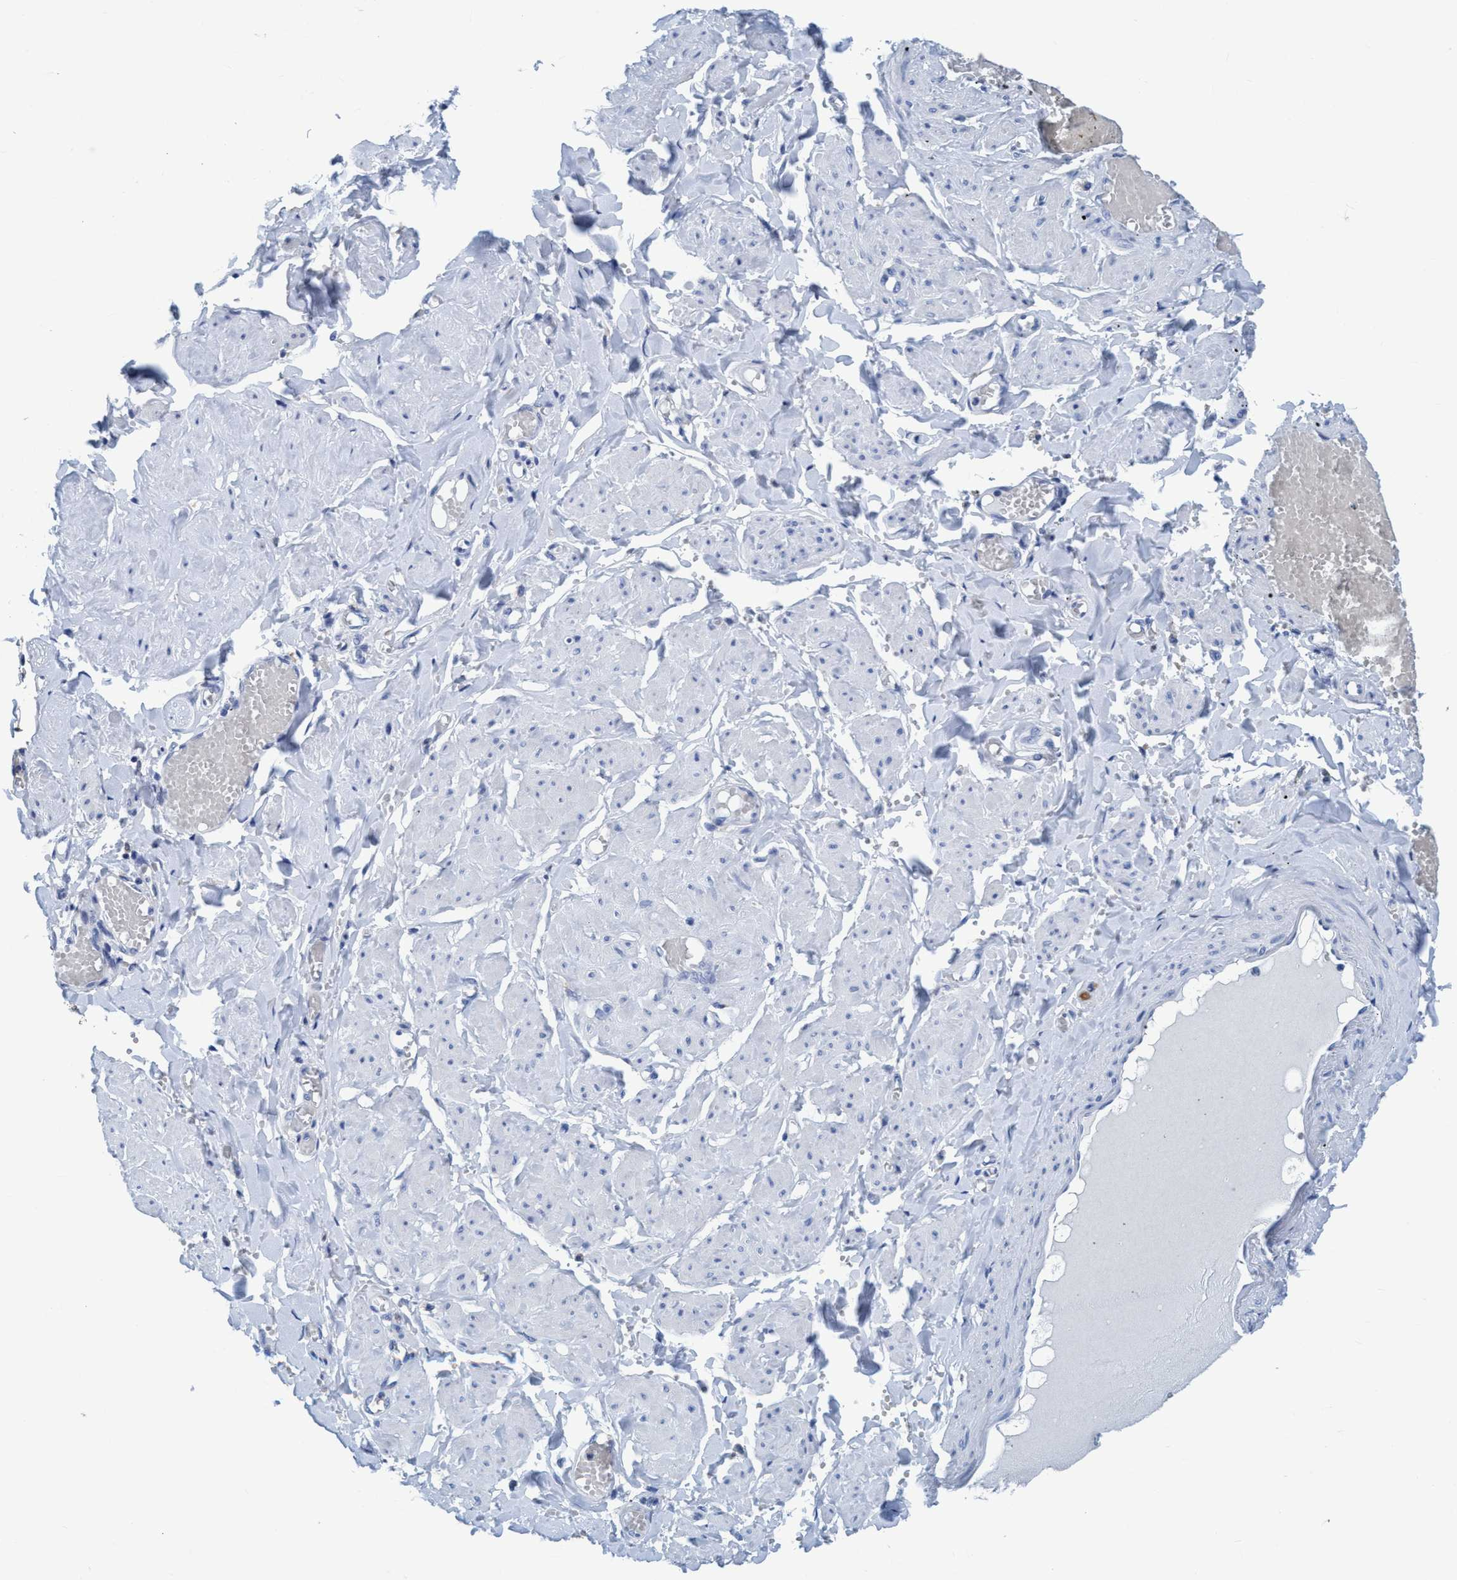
{"staining": {"intensity": "negative", "quantity": "none", "location": "none"}, "tissue": "adipose tissue", "cell_type": "Adipocytes", "image_type": "normal", "snomed": [{"axis": "morphology", "description": "Normal tissue, NOS"}, {"axis": "topography", "description": "Vascular tissue"}, {"axis": "topography", "description": "Fallopian tube"}, {"axis": "topography", "description": "Ovary"}], "caption": "Immunohistochemistry micrograph of benign adipose tissue: human adipose tissue stained with DAB (3,3'-diaminobenzidine) displays no significant protein positivity in adipocytes. (DAB (3,3'-diaminobenzidine) immunohistochemistry (IHC), high magnification).", "gene": "DNAI1", "patient": {"sex": "female", "age": 67}}